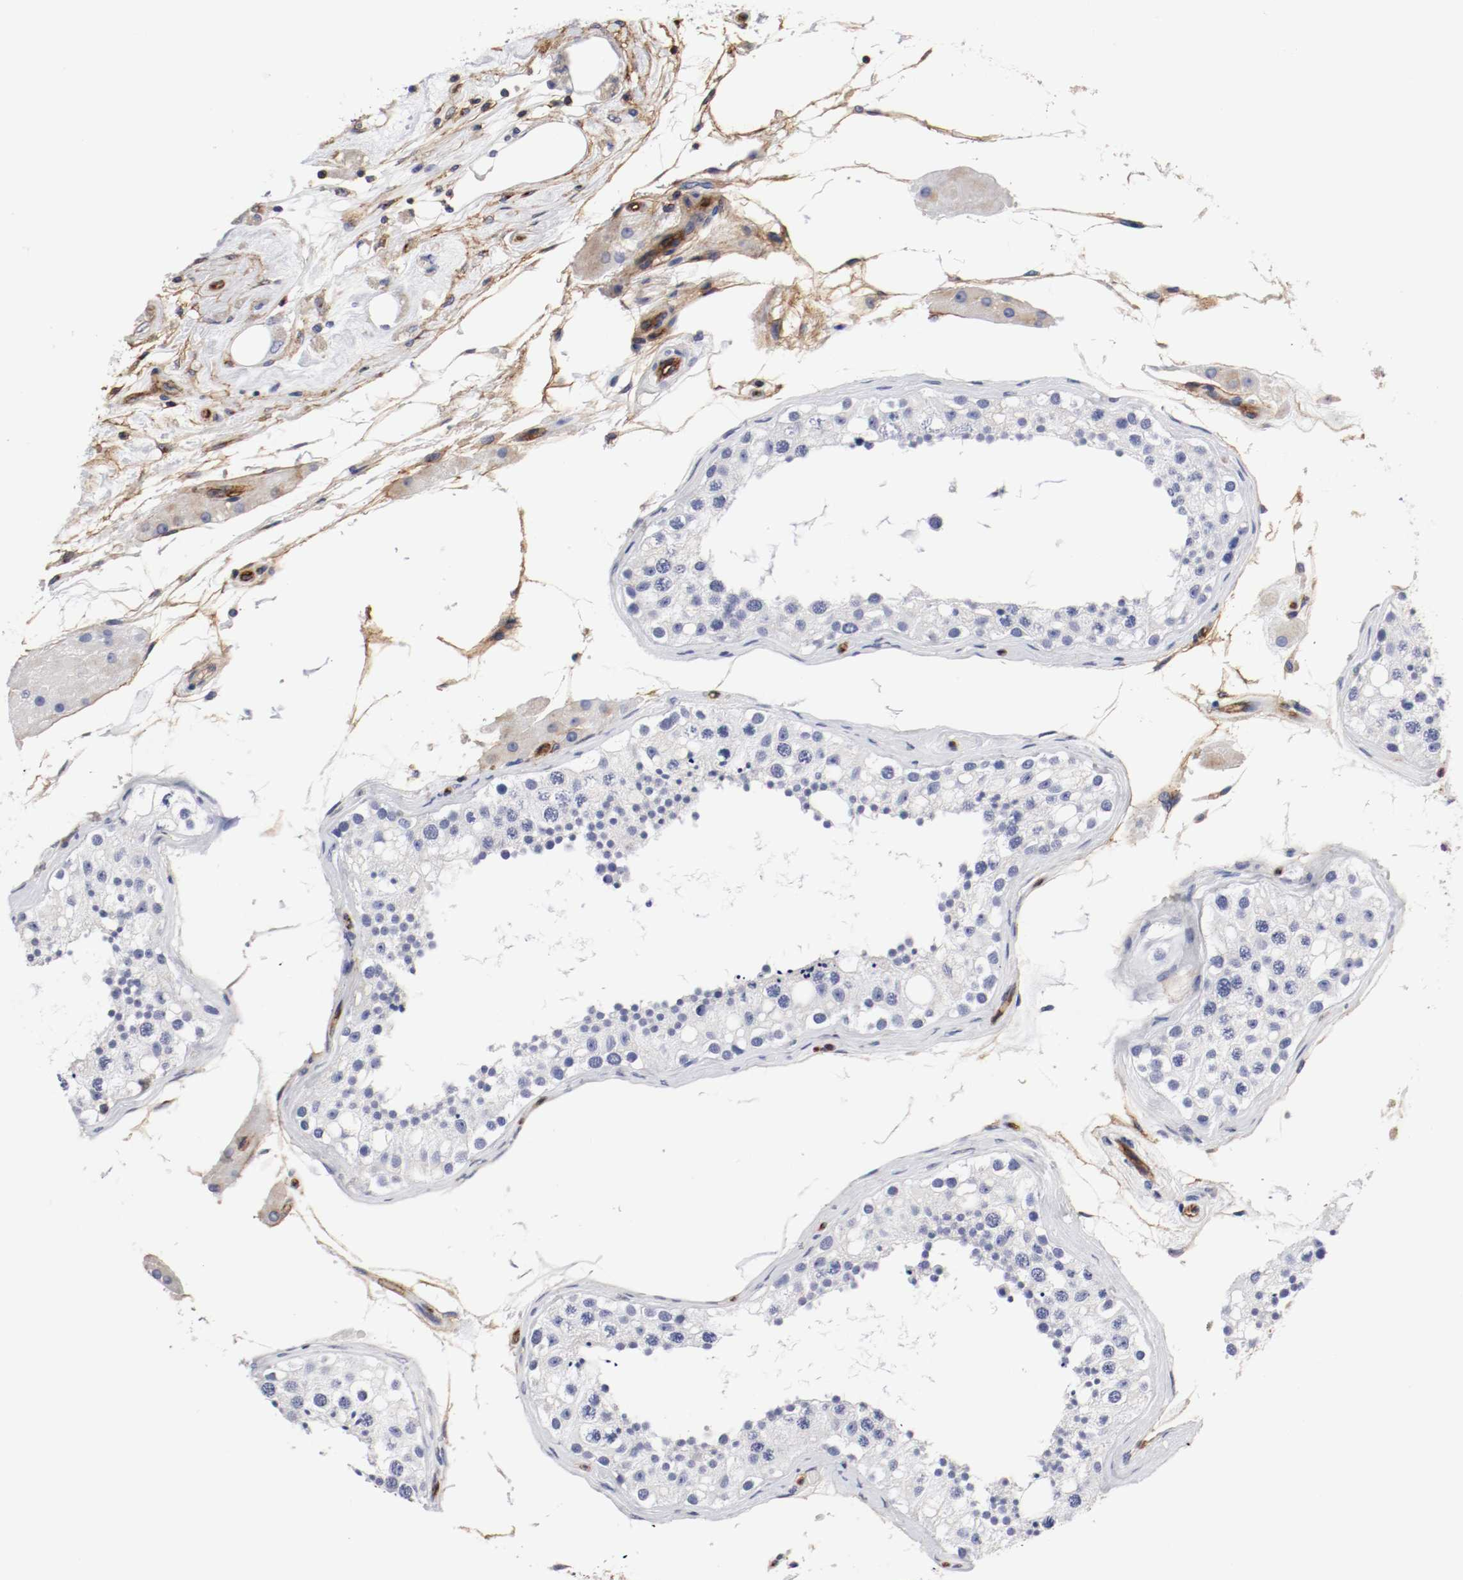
{"staining": {"intensity": "negative", "quantity": "none", "location": "none"}, "tissue": "testis", "cell_type": "Cells in seminiferous ducts", "image_type": "normal", "snomed": [{"axis": "morphology", "description": "Normal tissue, NOS"}, {"axis": "topography", "description": "Testis"}], "caption": "Protein analysis of normal testis exhibits no significant positivity in cells in seminiferous ducts.", "gene": "IFITM1", "patient": {"sex": "male", "age": 68}}